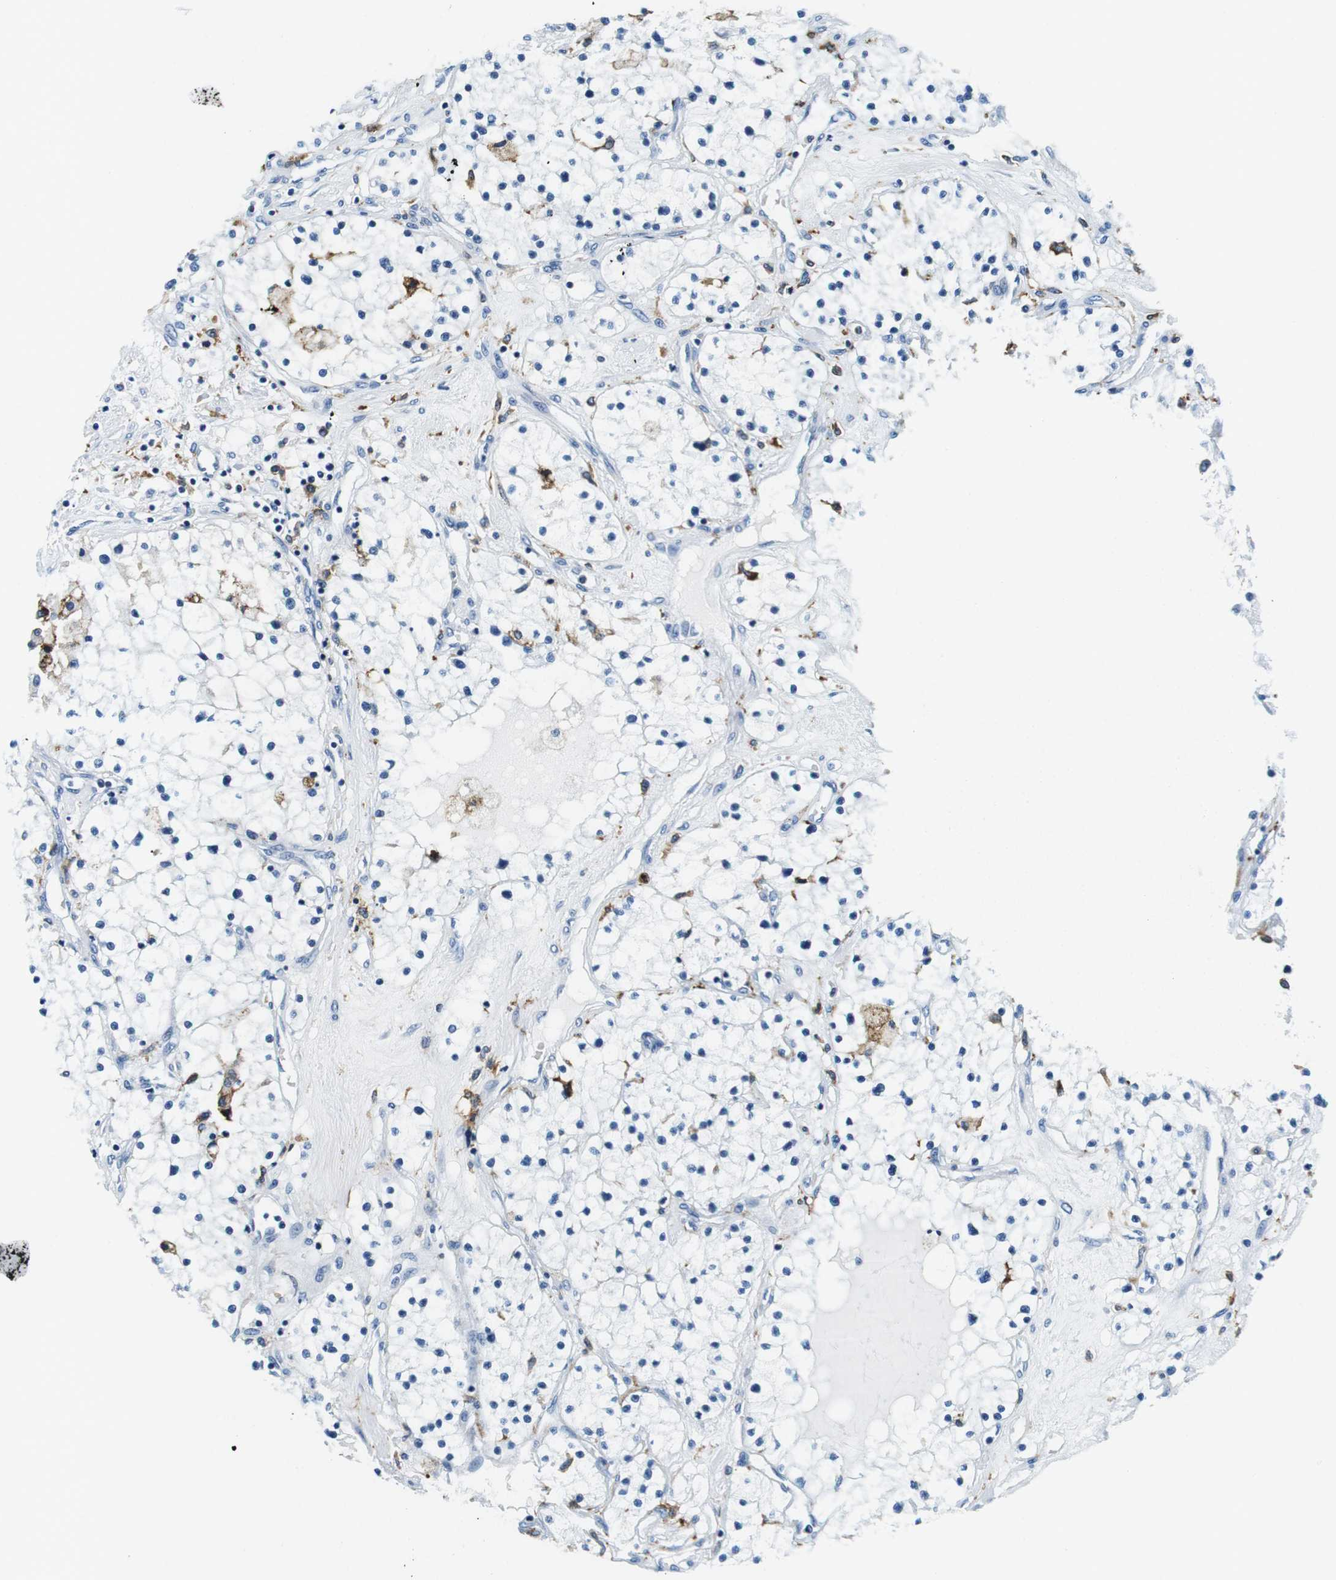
{"staining": {"intensity": "moderate", "quantity": "<25%", "location": "cytoplasmic/membranous"}, "tissue": "renal cancer", "cell_type": "Tumor cells", "image_type": "cancer", "snomed": [{"axis": "morphology", "description": "Adenocarcinoma, NOS"}, {"axis": "topography", "description": "Kidney"}], "caption": "Immunohistochemistry (IHC) (DAB (3,3'-diaminobenzidine)) staining of human adenocarcinoma (renal) displays moderate cytoplasmic/membranous protein expression in approximately <25% of tumor cells. (IHC, brightfield microscopy, high magnification).", "gene": "HLA-DRB1", "patient": {"sex": "male", "age": 68}}